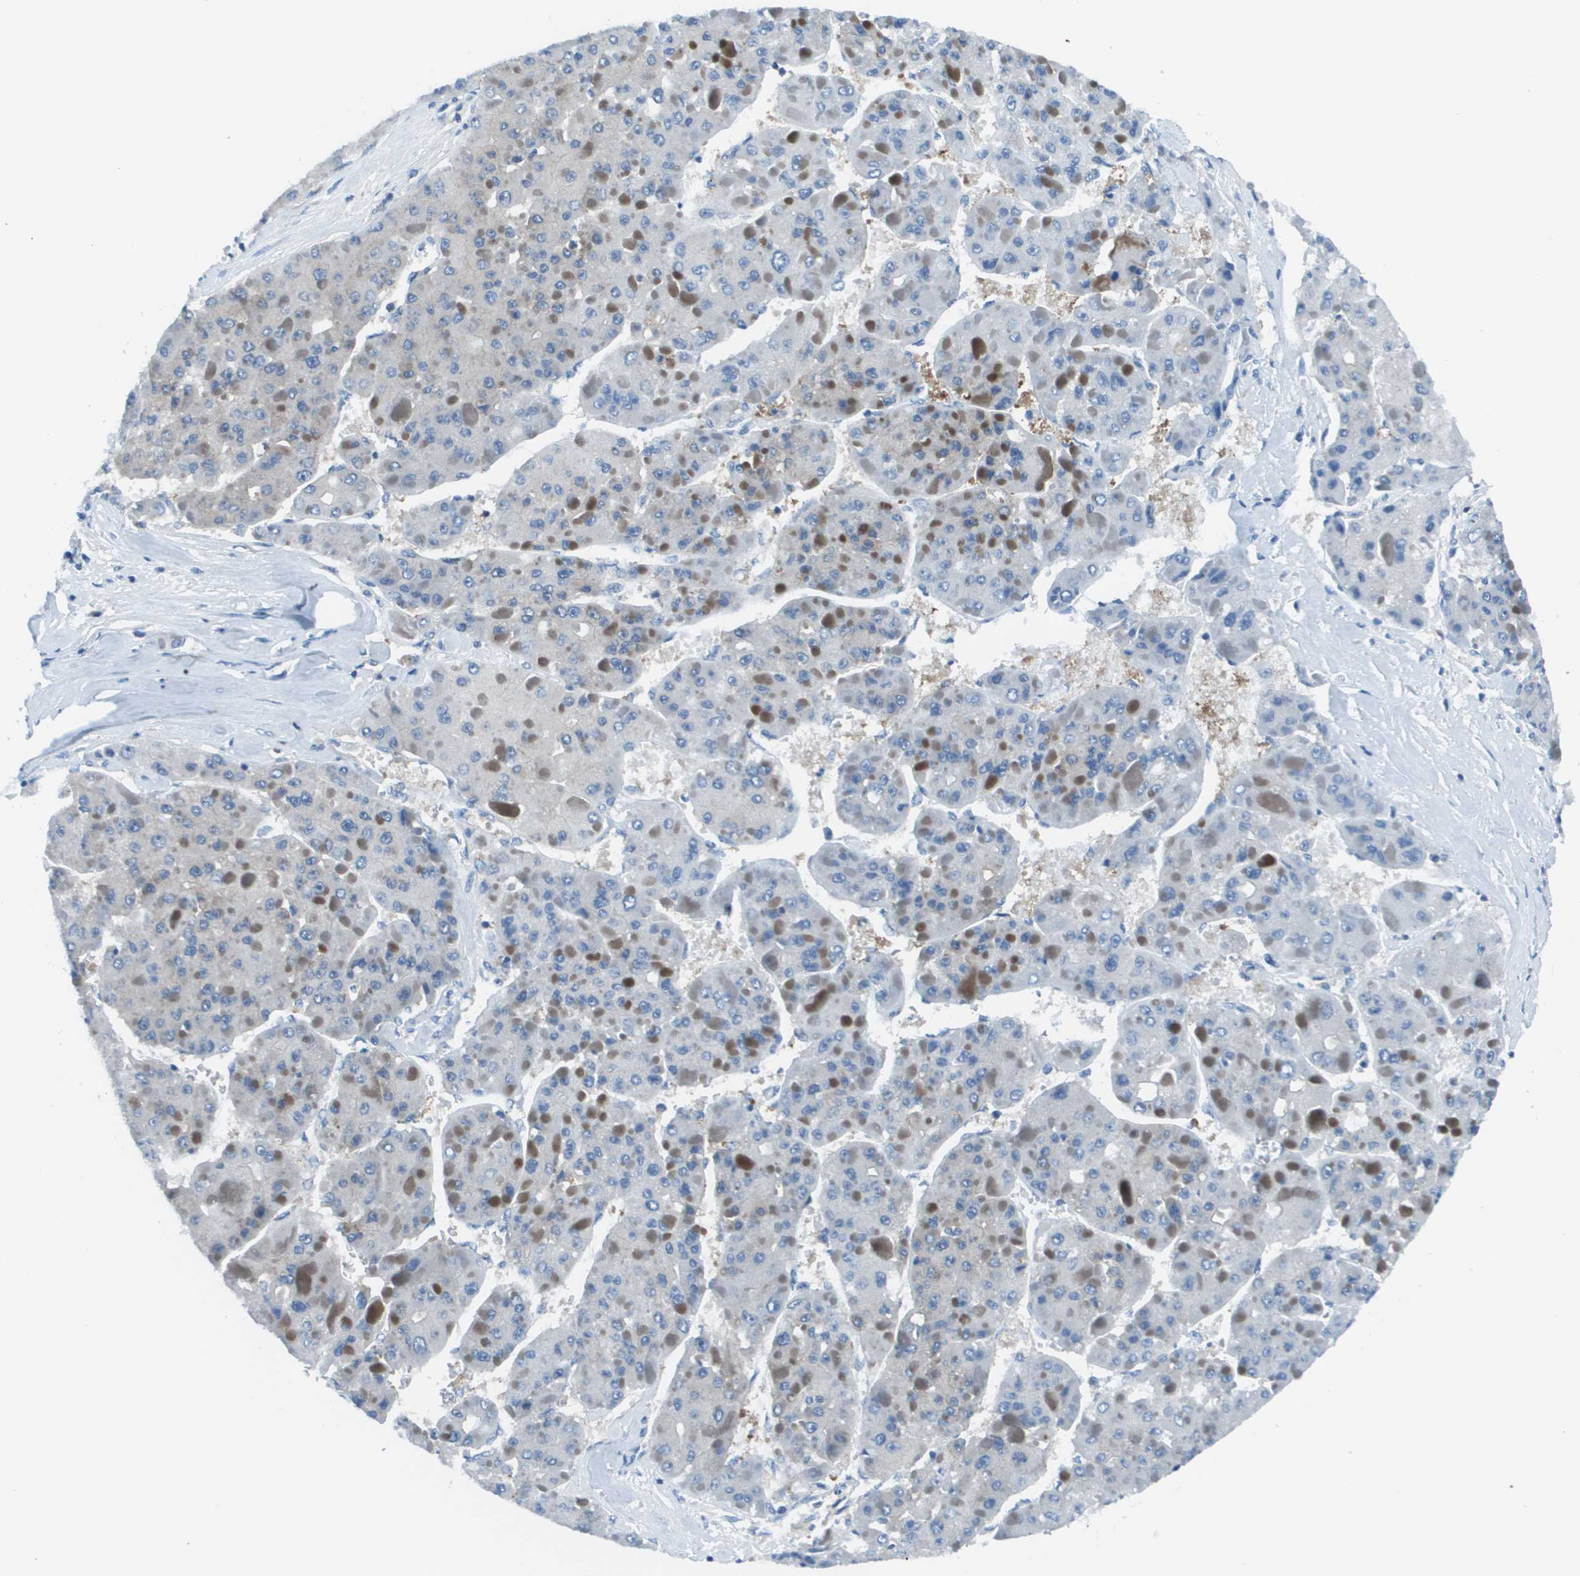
{"staining": {"intensity": "negative", "quantity": "none", "location": "none"}, "tissue": "liver cancer", "cell_type": "Tumor cells", "image_type": "cancer", "snomed": [{"axis": "morphology", "description": "Carcinoma, Hepatocellular, NOS"}, {"axis": "topography", "description": "Liver"}], "caption": "DAB (3,3'-diaminobenzidine) immunohistochemical staining of human liver hepatocellular carcinoma demonstrates no significant positivity in tumor cells. (Brightfield microscopy of DAB (3,3'-diaminobenzidine) immunohistochemistry at high magnification).", "gene": "STIP1", "patient": {"sex": "female", "age": 73}}